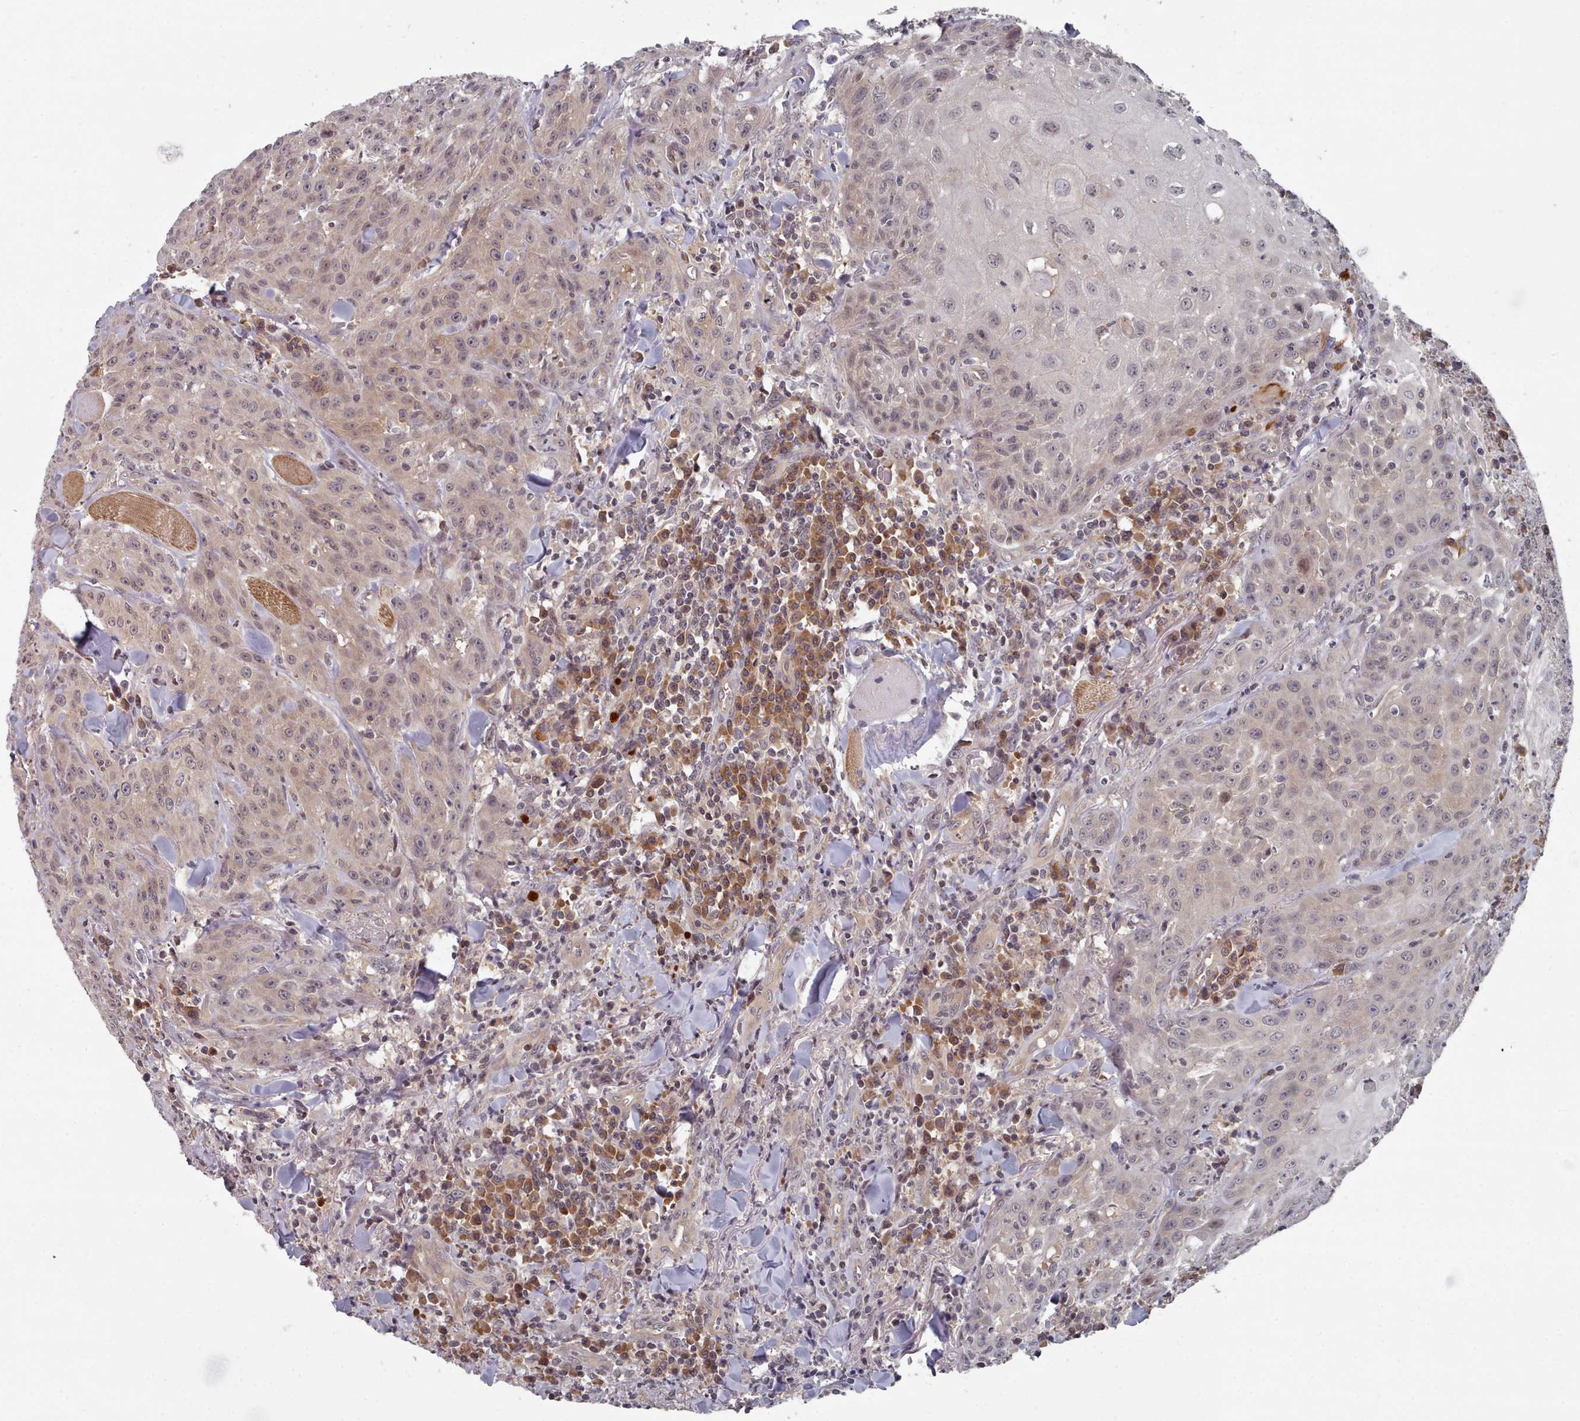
{"staining": {"intensity": "weak", "quantity": "<25%", "location": "cytoplasmic/membranous,nuclear"}, "tissue": "head and neck cancer", "cell_type": "Tumor cells", "image_type": "cancer", "snomed": [{"axis": "morphology", "description": "Normal tissue, NOS"}, {"axis": "morphology", "description": "Squamous cell carcinoma, NOS"}, {"axis": "topography", "description": "Oral tissue"}, {"axis": "topography", "description": "Head-Neck"}], "caption": "Photomicrograph shows no significant protein expression in tumor cells of squamous cell carcinoma (head and neck).", "gene": "HYAL3", "patient": {"sex": "female", "age": 70}}